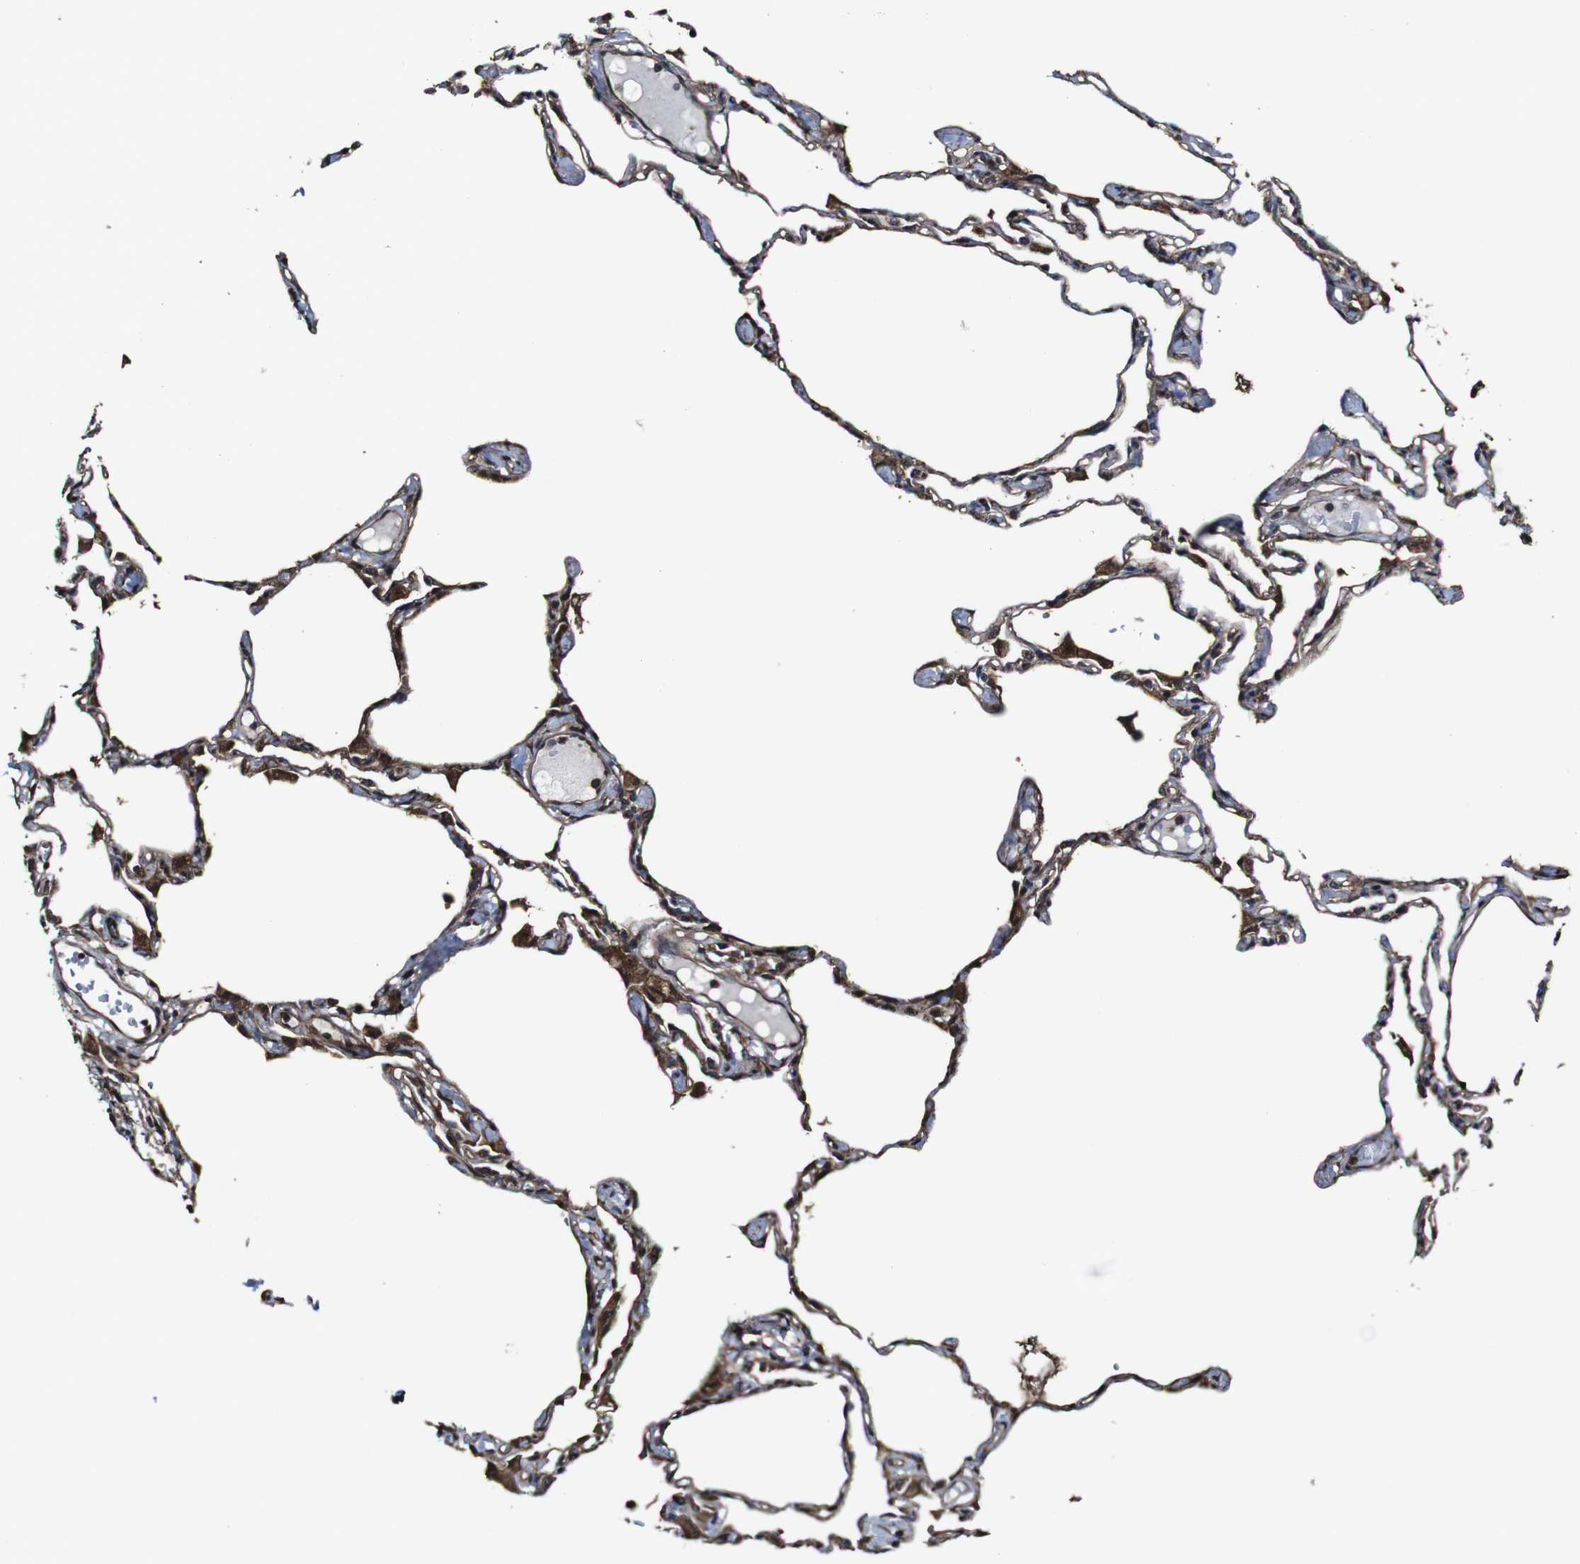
{"staining": {"intensity": "strong", "quantity": "25%-75%", "location": "cytoplasmic/membranous"}, "tissue": "lung", "cell_type": "Alveolar cells", "image_type": "normal", "snomed": [{"axis": "morphology", "description": "Normal tissue, NOS"}, {"axis": "topography", "description": "Lung"}], "caption": "Immunohistochemical staining of benign human lung demonstrates strong cytoplasmic/membranous protein expression in about 25%-75% of alveolar cells. Using DAB (brown) and hematoxylin (blue) stains, captured at high magnification using brightfield microscopy.", "gene": "BTN3A3", "patient": {"sex": "female", "age": 49}}